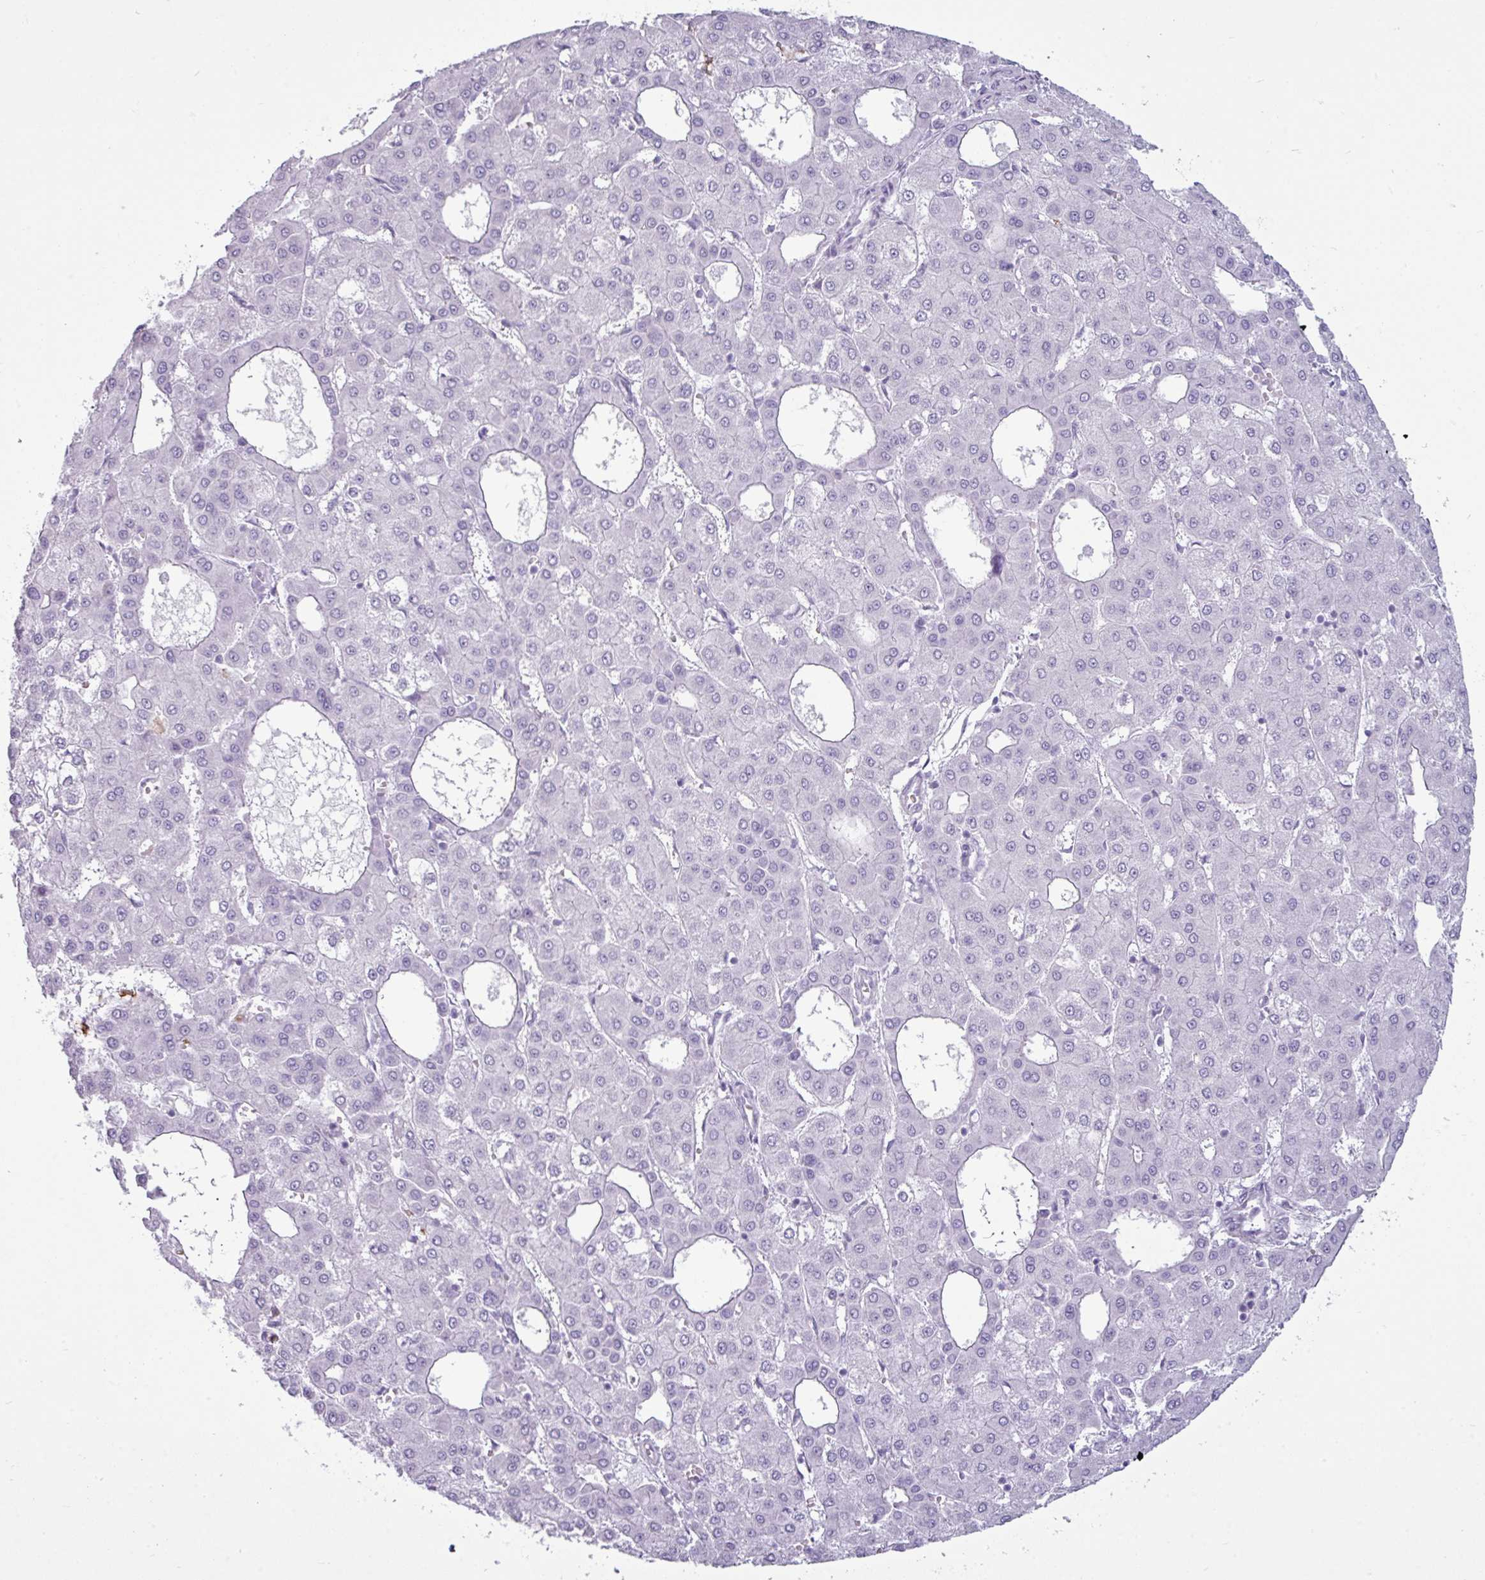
{"staining": {"intensity": "negative", "quantity": "none", "location": "none"}, "tissue": "liver cancer", "cell_type": "Tumor cells", "image_type": "cancer", "snomed": [{"axis": "morphology", "description": "Carcinoma, Hepatocellular, NOS"}, {"axis": "topography", "description": "Liver"}], "caption": "Immunohistochemical staining of human hepatocellular carcinoma (liver) demonstrates no significant positivity in tumor cells.", "gene": "AMY1B", "patient": {"sex": "male", "age": 47}}